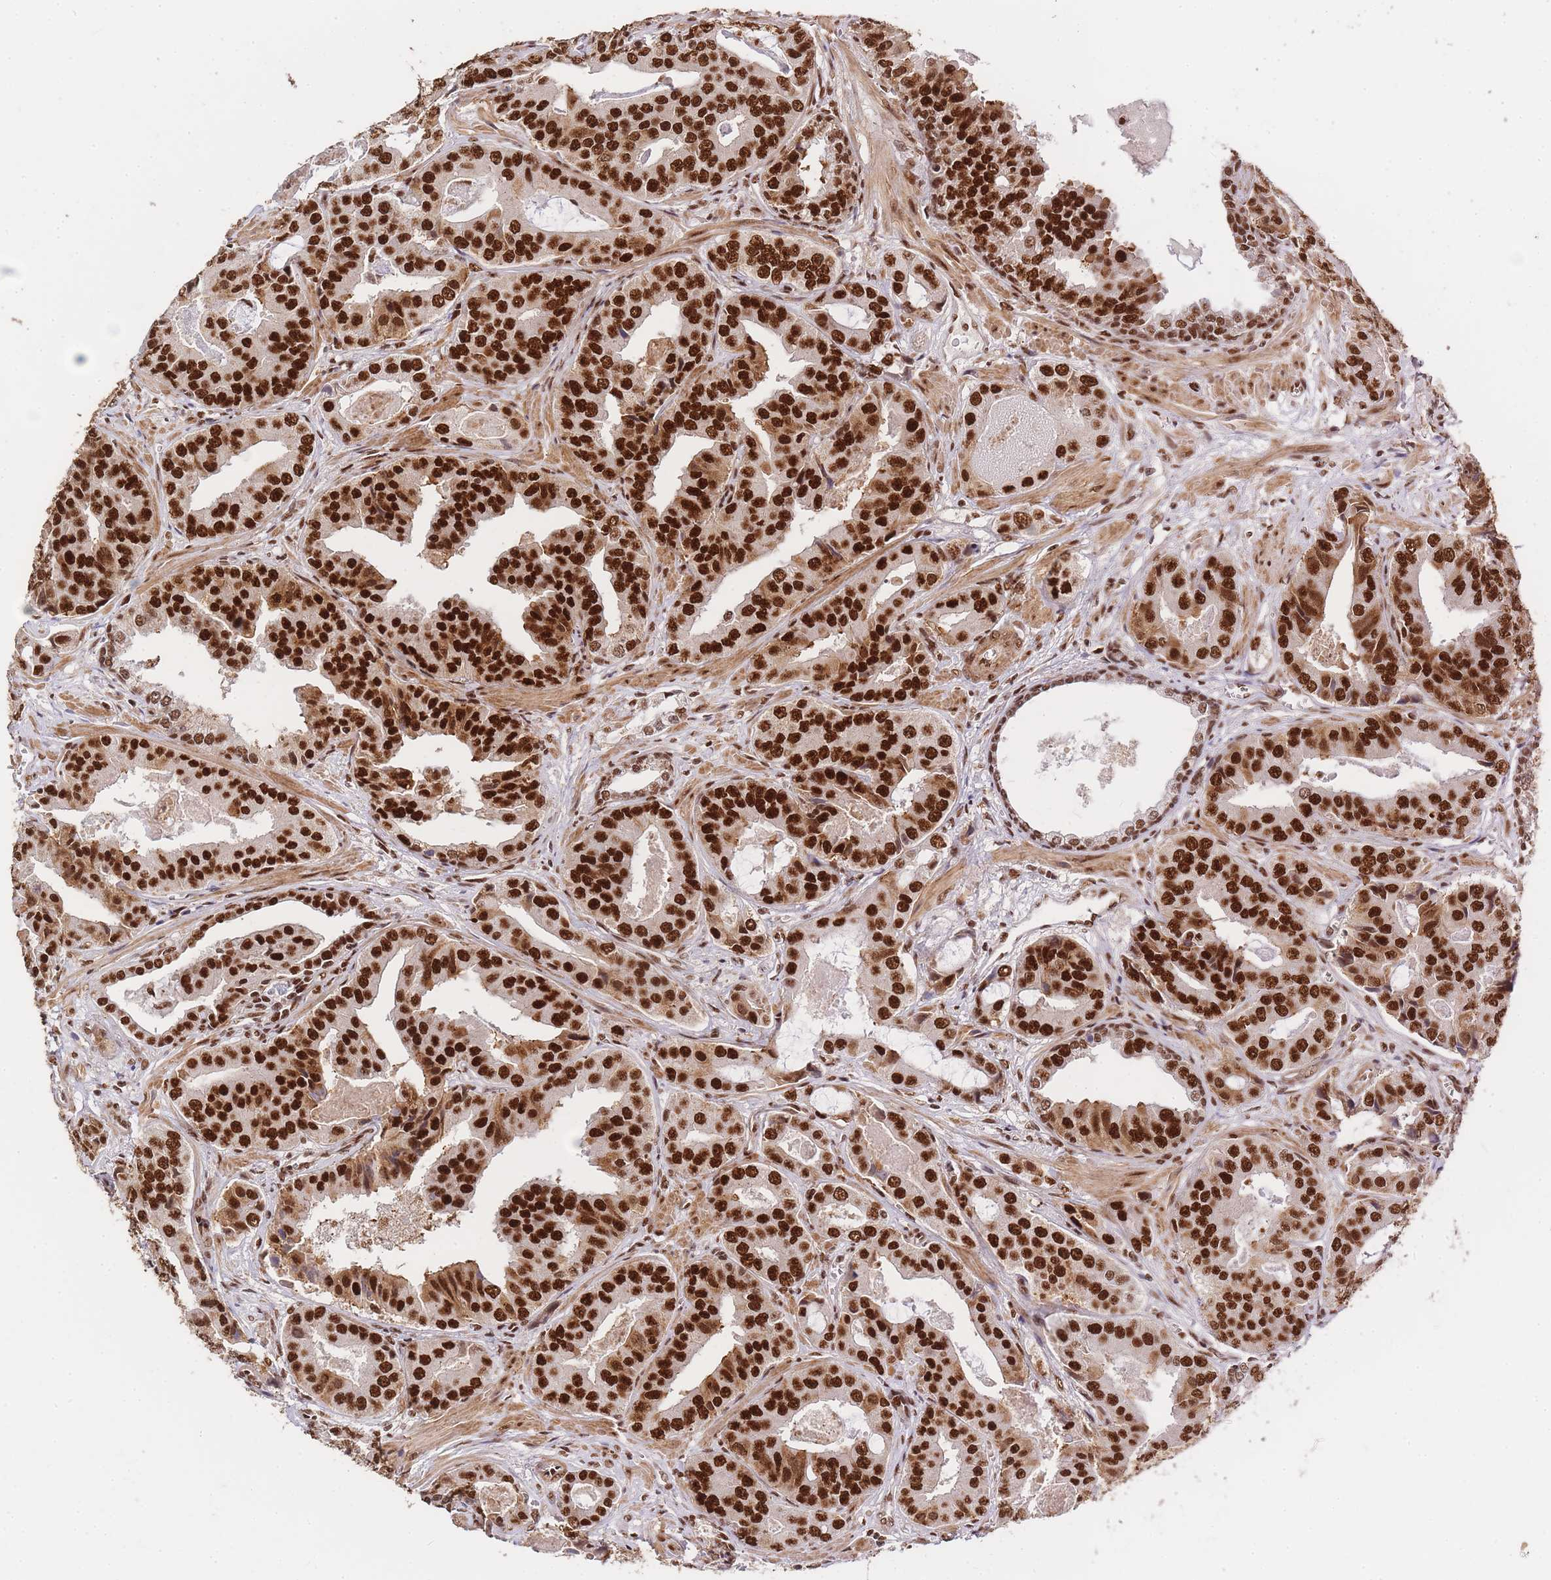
{"staining": {"intensity": "strong", "quantity": ">75%", "location": "nuclear"}, "tissue": "prostate cancer", "cell_type": "Tumor cells", "image_type": "cancer", "snomed": [{"axis": "morphology", "description": "Adenocarcinoma, High grade"}, {"axis": "topography", "description": "Prostate"}], "caption": "Prostate adenocarcinoma (high-grade) stained for a protein (brown) displays strong nuclear positive staining in approximately >75% of tumor cells.", "gene": "PRKDC", "patient": {"sex": "male", "age": 71}}